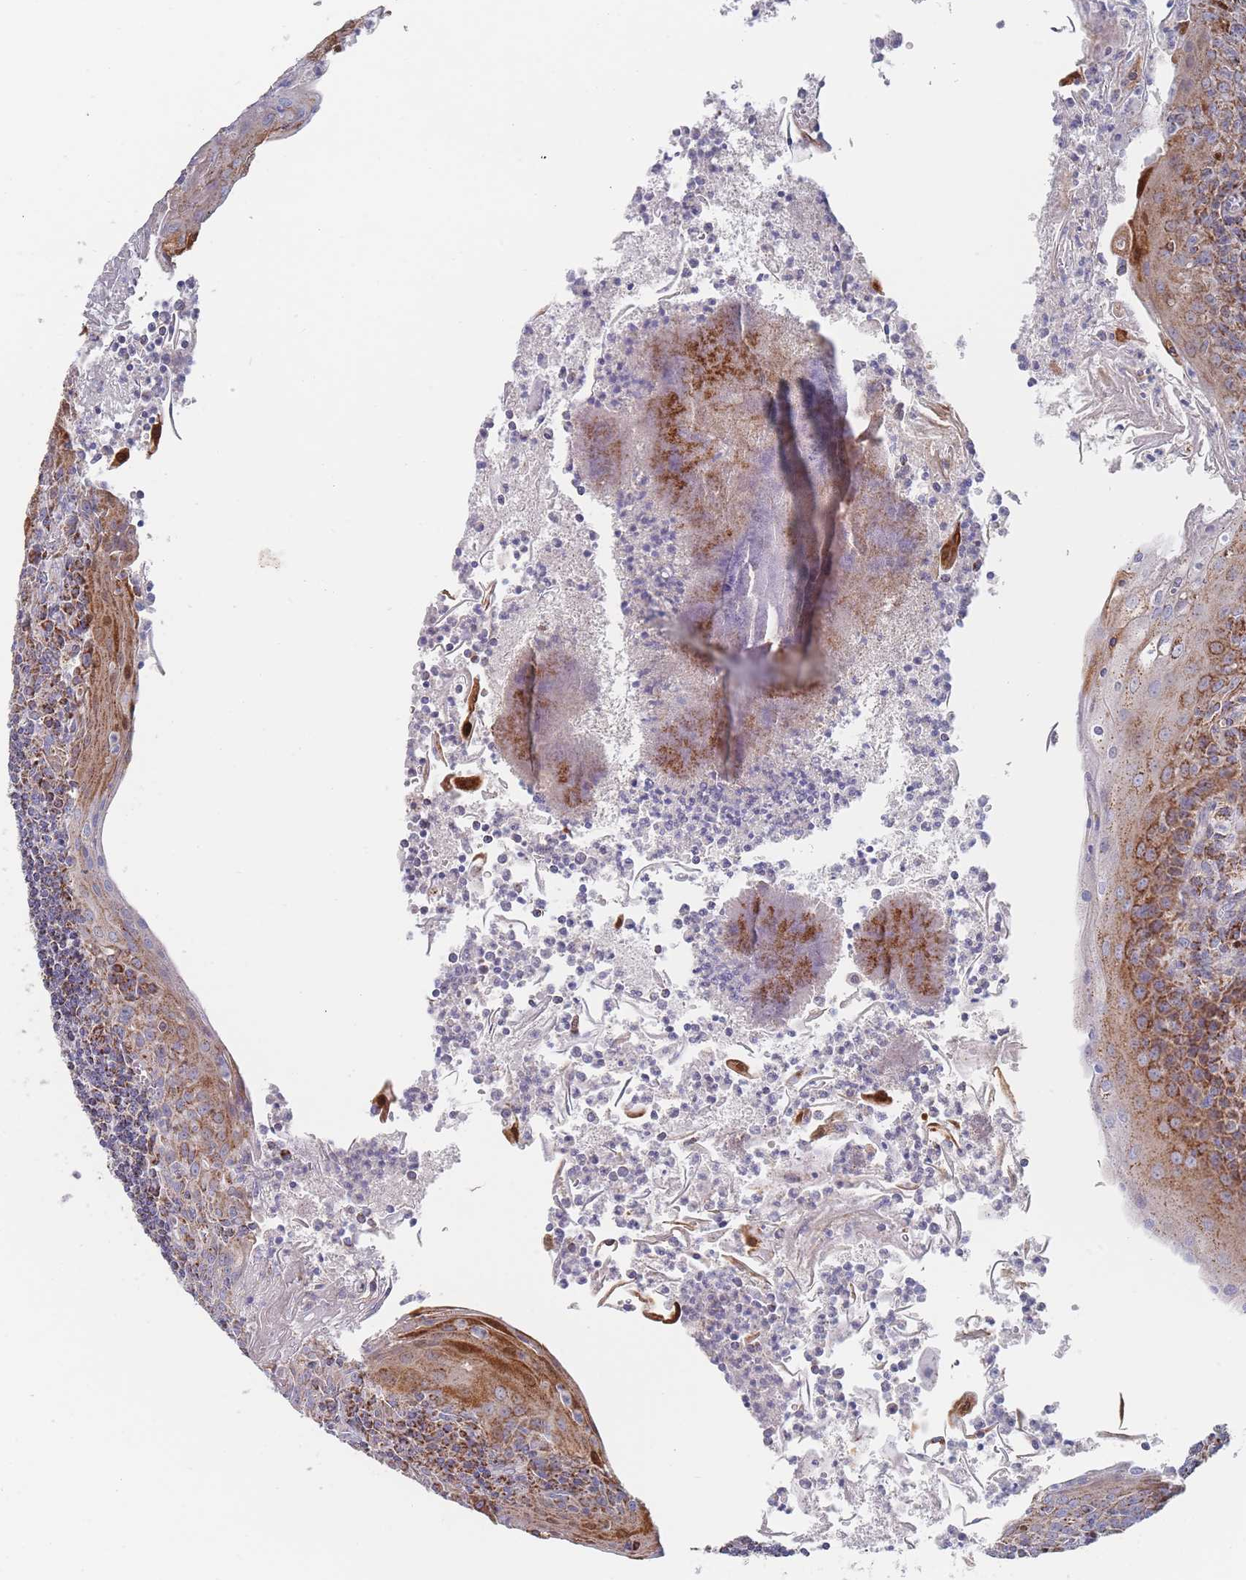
{"staining": {"intensity": "moderate", "quantity": "25%-75%", "location": "cytoplasmic/membranous"}, "tissue": "tonsil", "cell_type": "Germinal center cells", "image_type": "normal", "snomed": [{"axis": "morphology", "description": "Normal tissue, NOS"}, {"axis": "topography", "description": "Tonsil"}], "caption": "Immunohistochemical staining of normal human tonsil shows medium levels of moderate cytoplasmic/membranous staining in about 25%-75% of germinal center cells.", "gene": "IKZF4", "patient": {"sex": "male", "age": 27}}